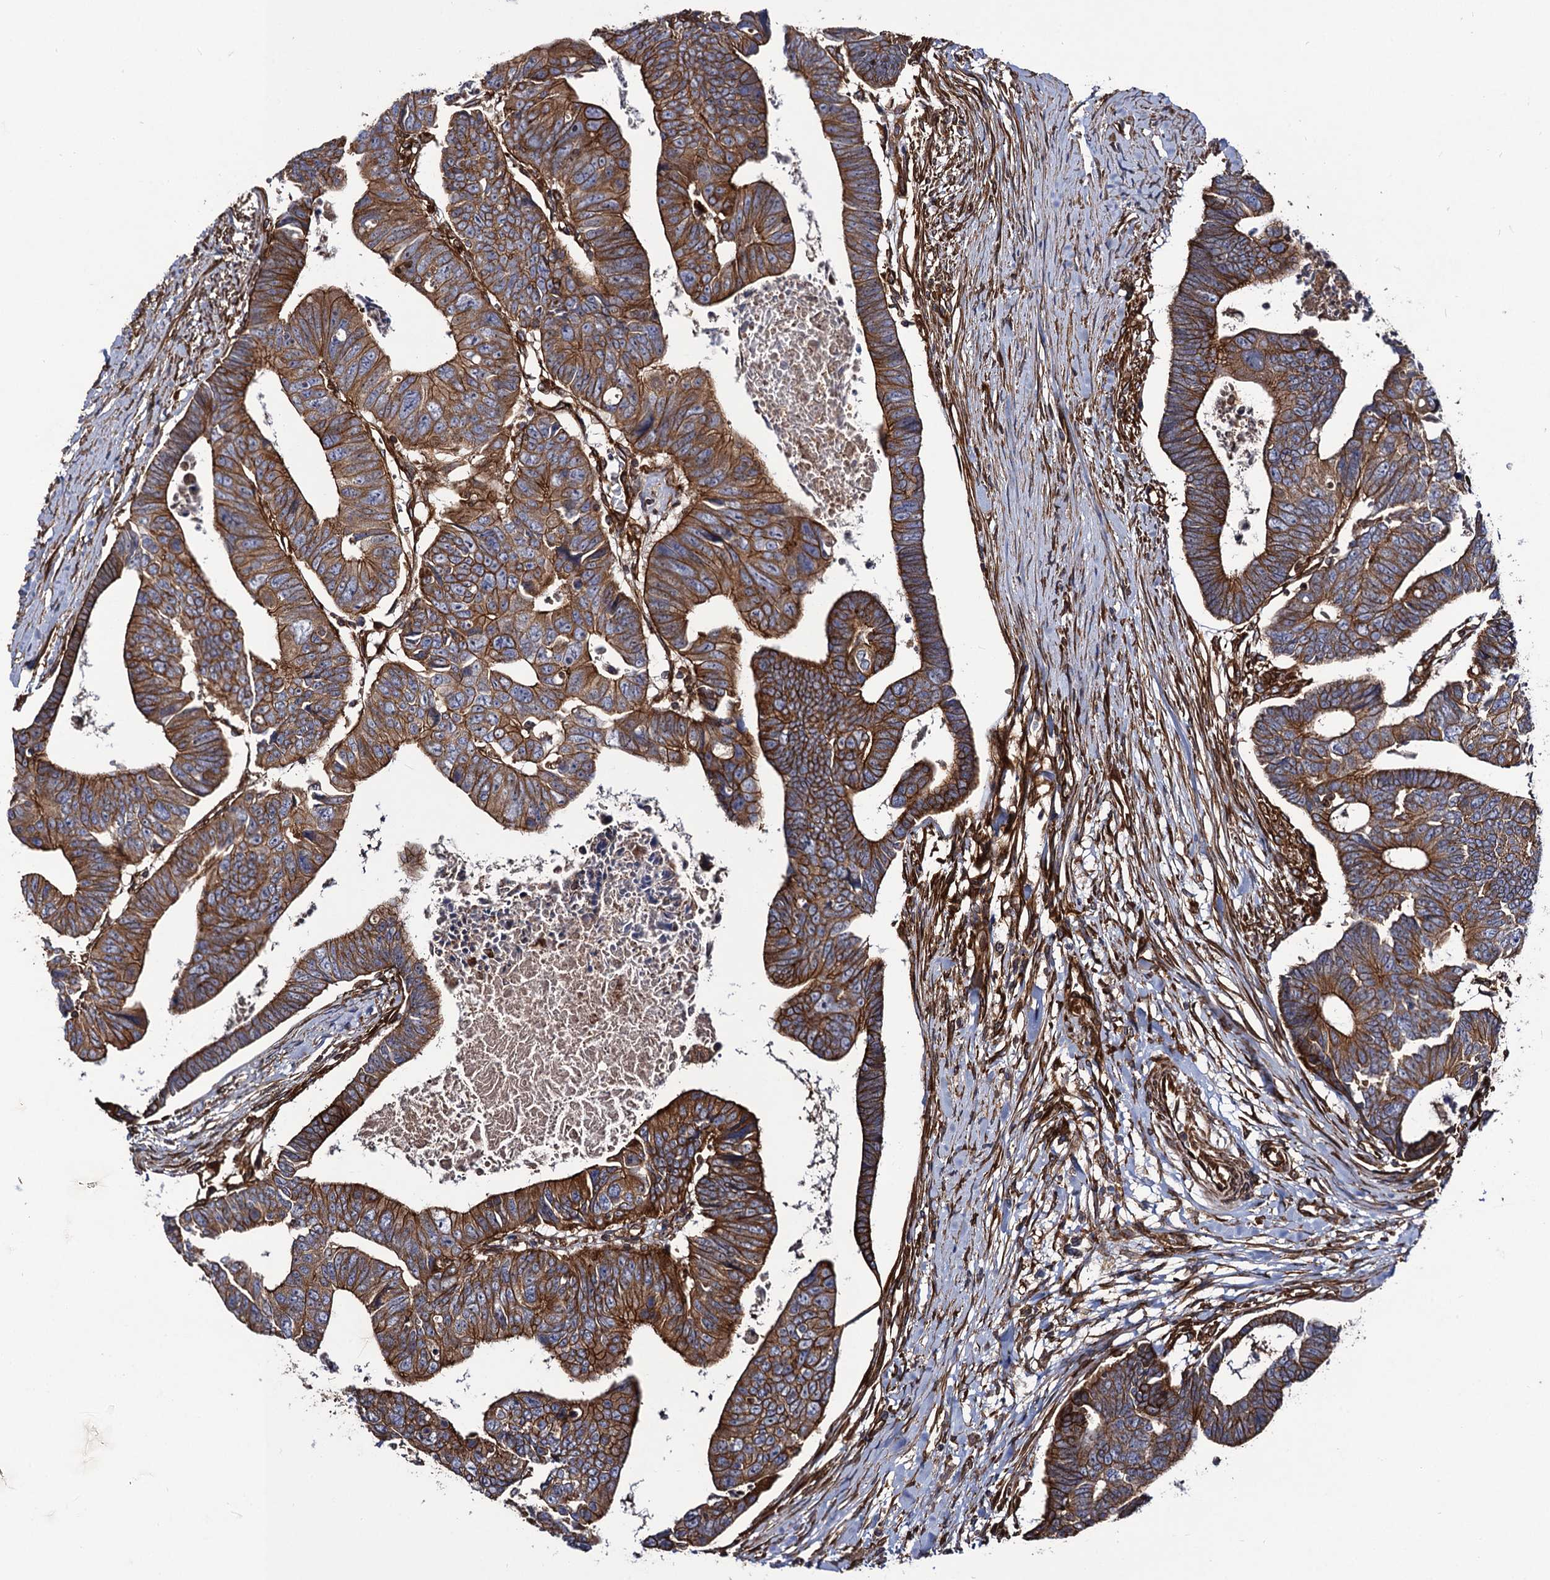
{"staining": {"intensity": "strong", "quantity": ">75%", "location": "cytoplasmic/membranous"}, "tissue": "colorectal cancer", "cell_type": "Tumor cells", "image_type": "cancer", "snomed": [{"axis": "morphology", "description": "Adenocarcinoma, NOS"}, {"axis": "topography", "description": "Rectum"}], "caption": "Immunohistochemistry (IHC) histopathology image of colorectal cancer (adenocarcinoma) stained for a protein (brown), which shows high levels of strong cytoplasmic/membranous staining in approximately >75% of tumor cells.", "gene": "CIP2A", "patient": {"sex": "female", "age": 65}}